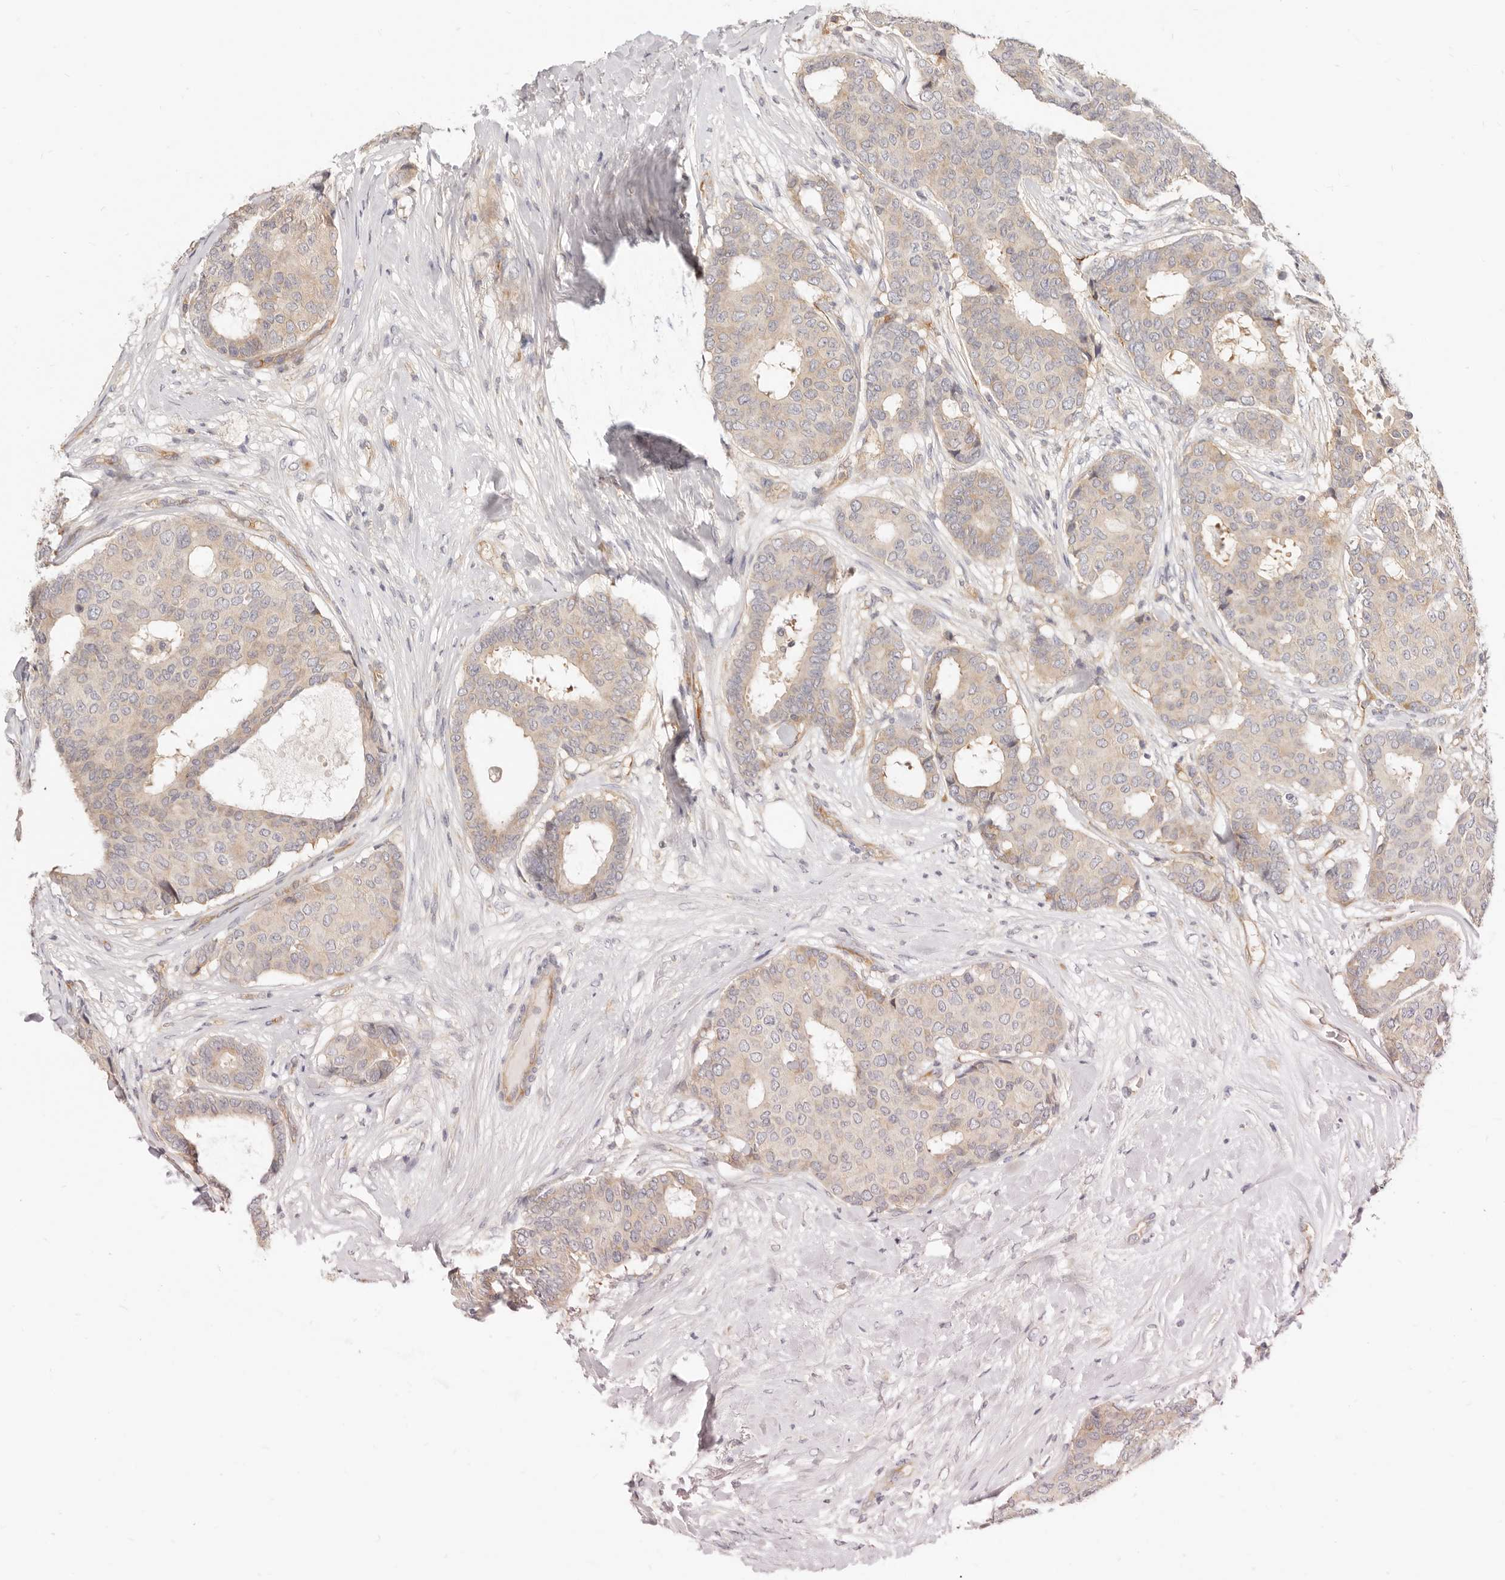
{"staining": {"intensity": "negative", "quantity": "none", "location": "none"}, "tissue": "breast cancer", "cell_type": "Tumor cells", "image_type": "cancer", "snomed": [{"axis": "morphology", "description": "Duct carcinoma"}, {"axis": "topography", "description": "Breast"}], "caption": "Tumor cells show no significant protein staining in infiltrating ductal carcinoma (breast).", "gene": "LTB4R2", "patient": {"sex": "female", "age": 75}}